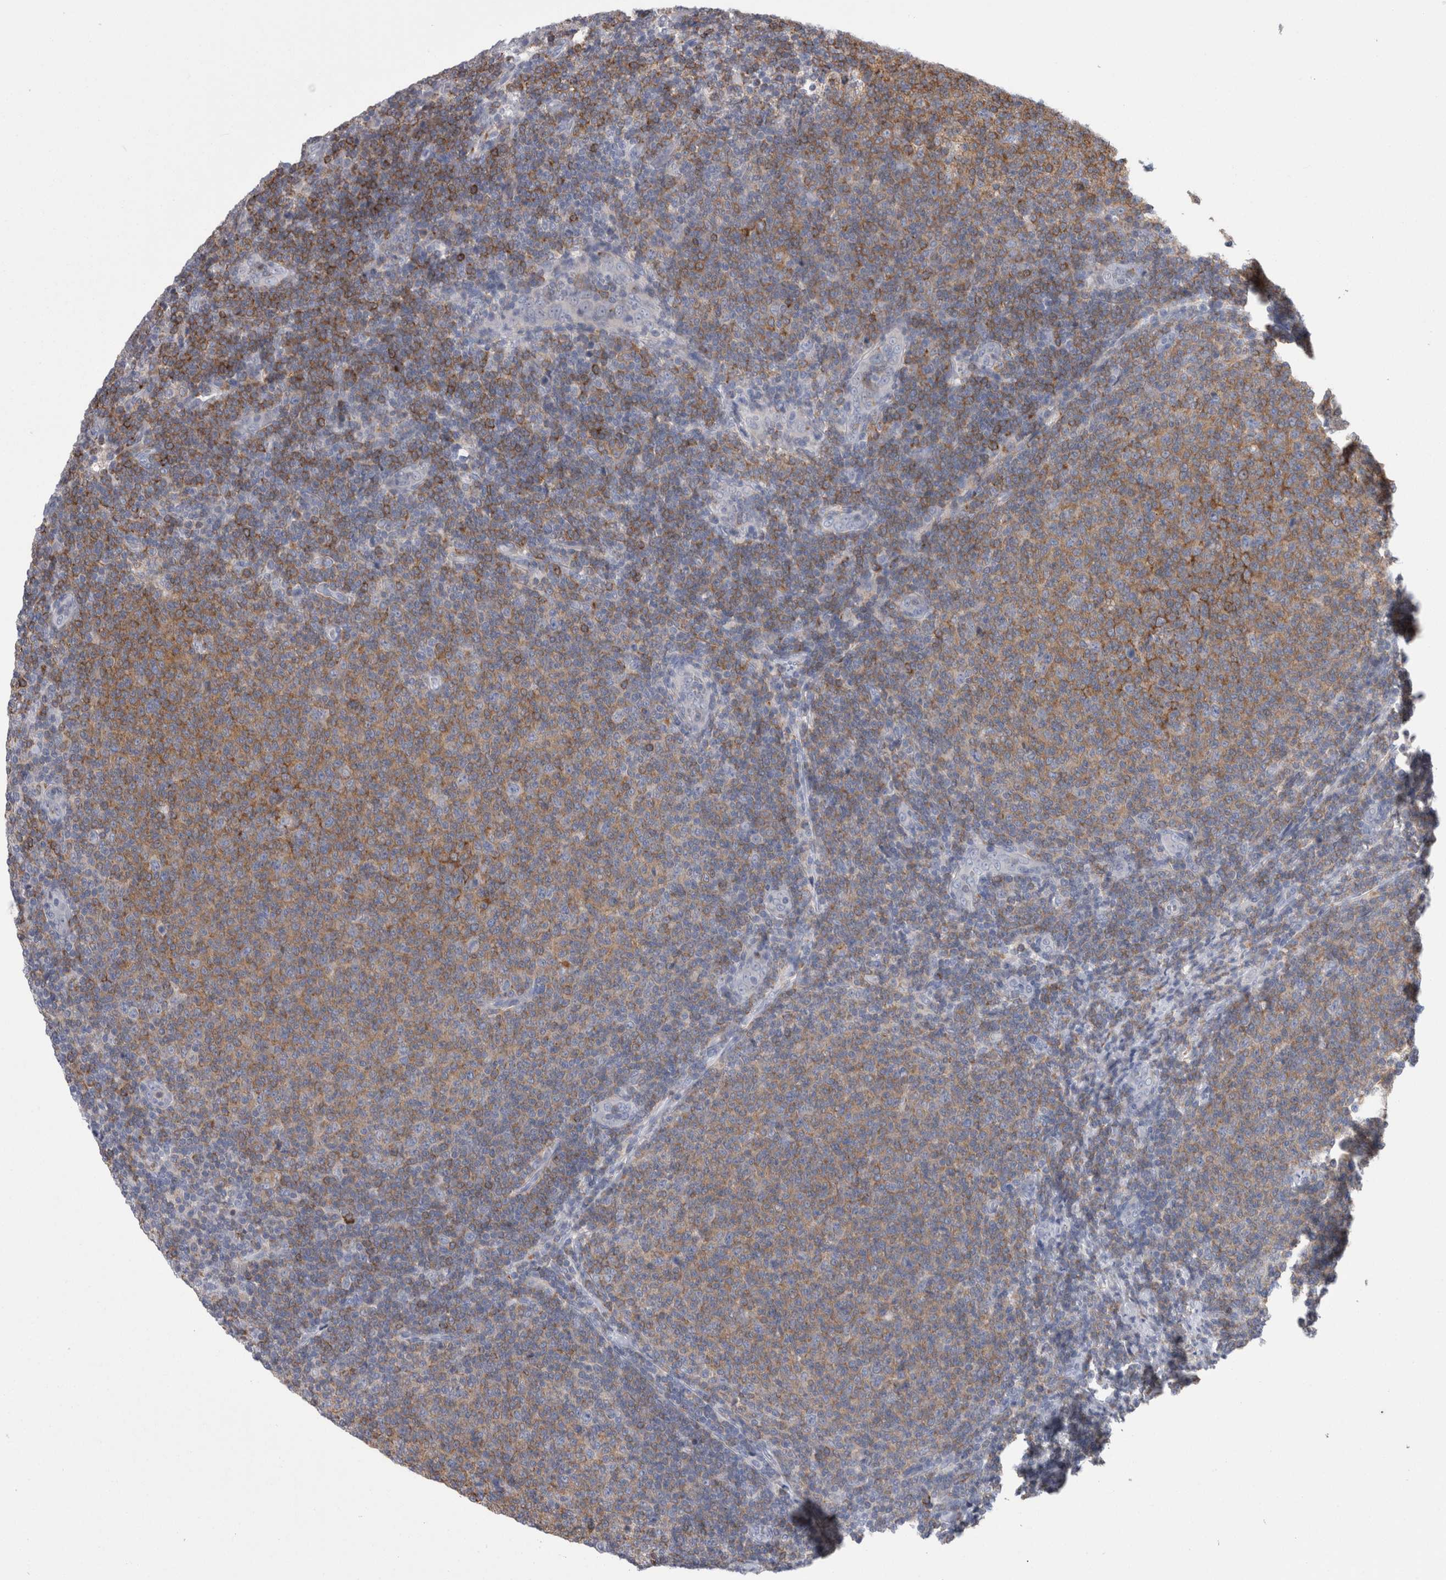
{"staining": {"intensity": "moderate", "quantity": ">75%", "location": "cytoplasmic/membranous"}, "tissue": "lymphoma", "cell_type": "Tumor cells", "image_type": "cancer", "snomed": [{"axis": "morphology", "description": "Malignant lymphoma, non-Hodgkin's type, Low grade"}, {"axis": "topography", "description": "Lymph node"}], "caption": "A brown stain shows moderate cytoplasmic/membranous expression of a protein in low-grade malignant lymphoma, non-Hodgkin's type tumor cells. (DAB IHC, brown staining for protein, blue staining for nuclei).", "gene": "DCTN6", "patient": {"sex": "male", "age": 66}}